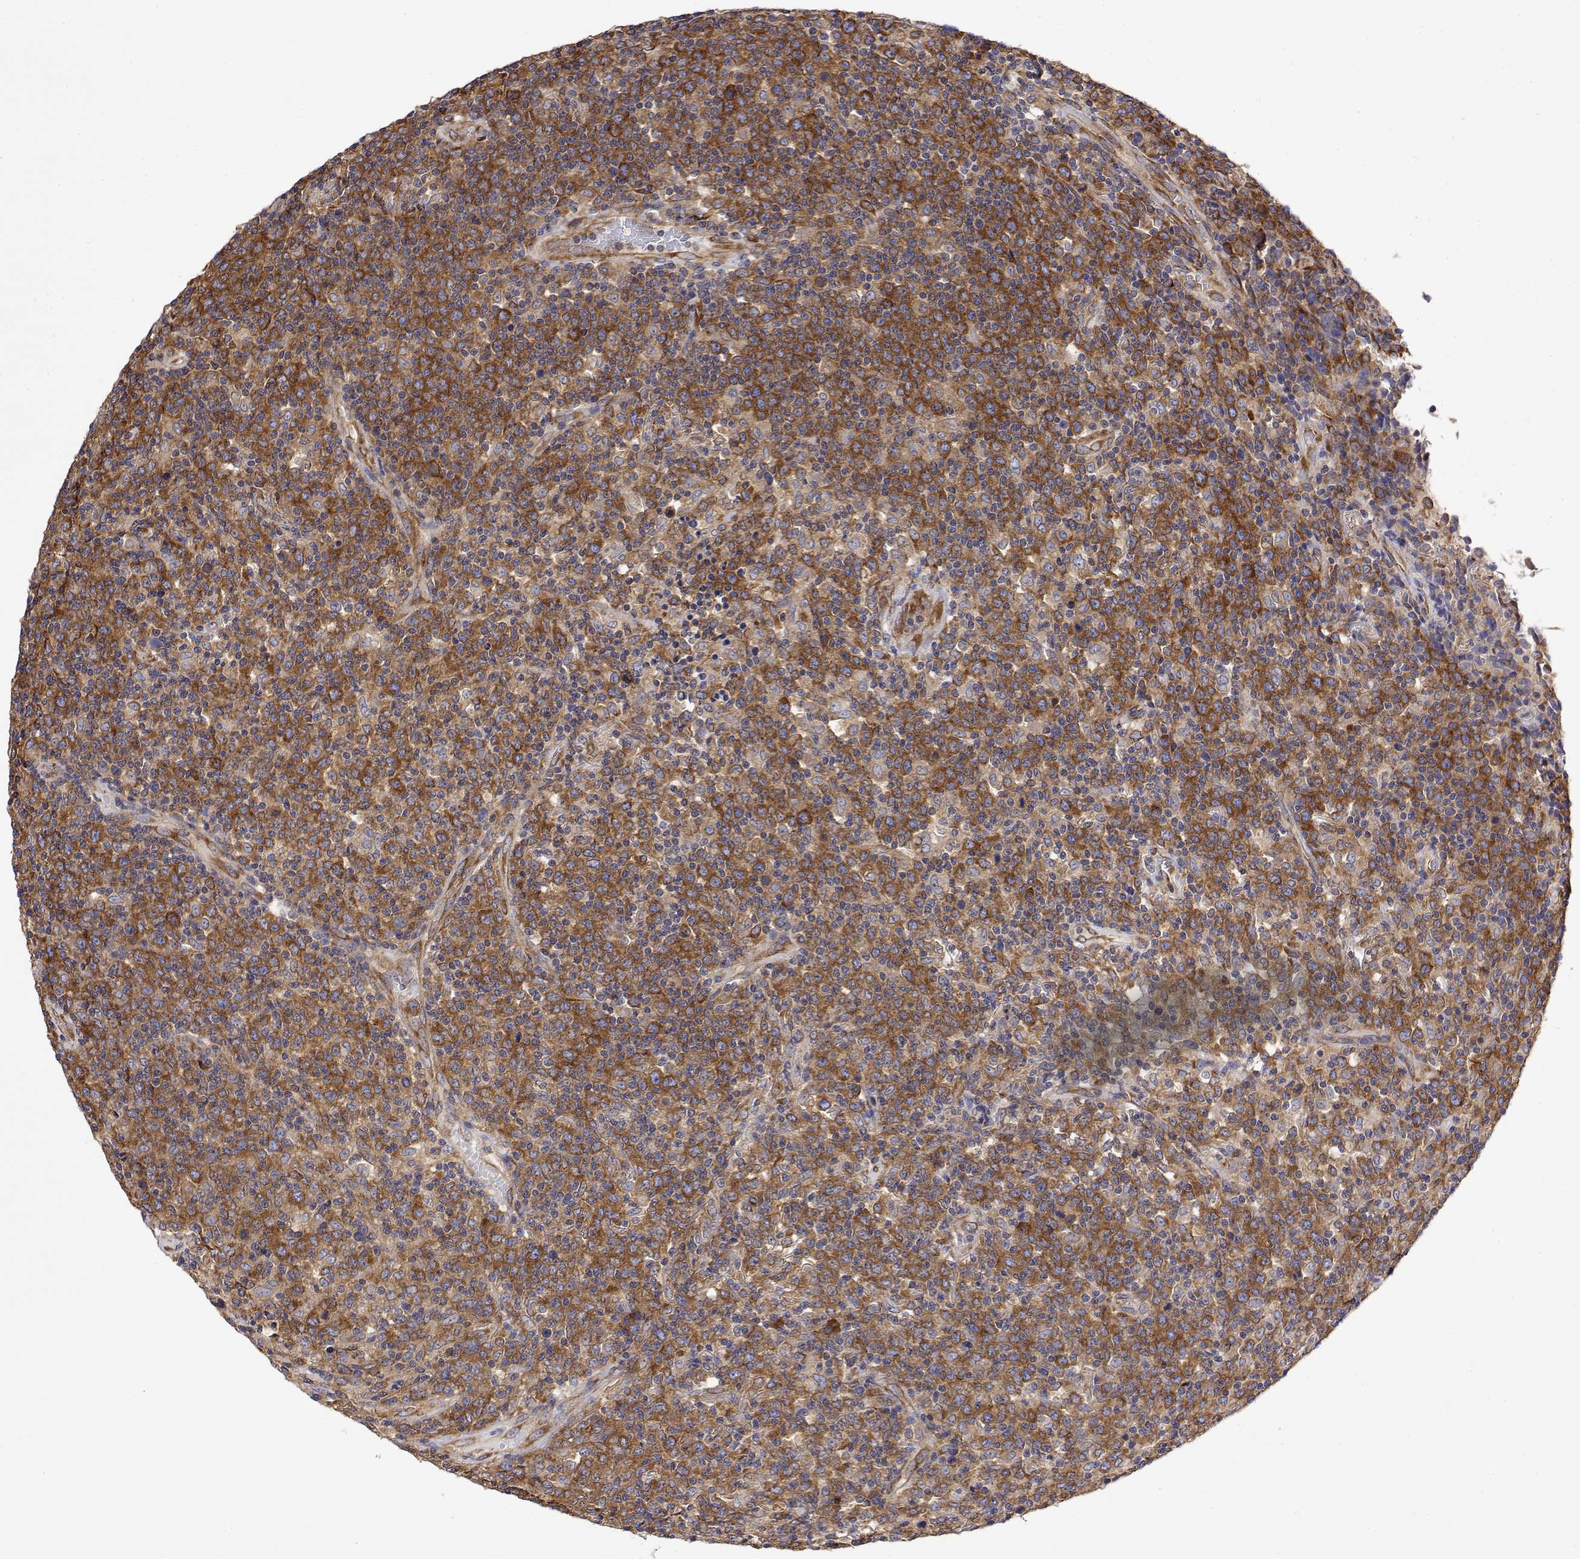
{"staining": {"intensity": "strong", "quantity": ">75%", "location": "cytoplasmic/membranous"}, "tissue": "lymphoma", "cell_type": "Tumor cells", "image_type": "cancer", "snomed": [{"axis": "morphology", "description": "Malignant lymphoma, non-Hodgkin's type, High grade"}, {"axis": "topography", "description": "Lung"}], "caption": "Immunohistochemistry (IHC) (DAB) staining of lymphoma displays strong cytoplasmic/membranous protein staining in about >75% of tumor cells.", "gene": "EEF1G", "patient": {"sex": "male", "age": 79}}